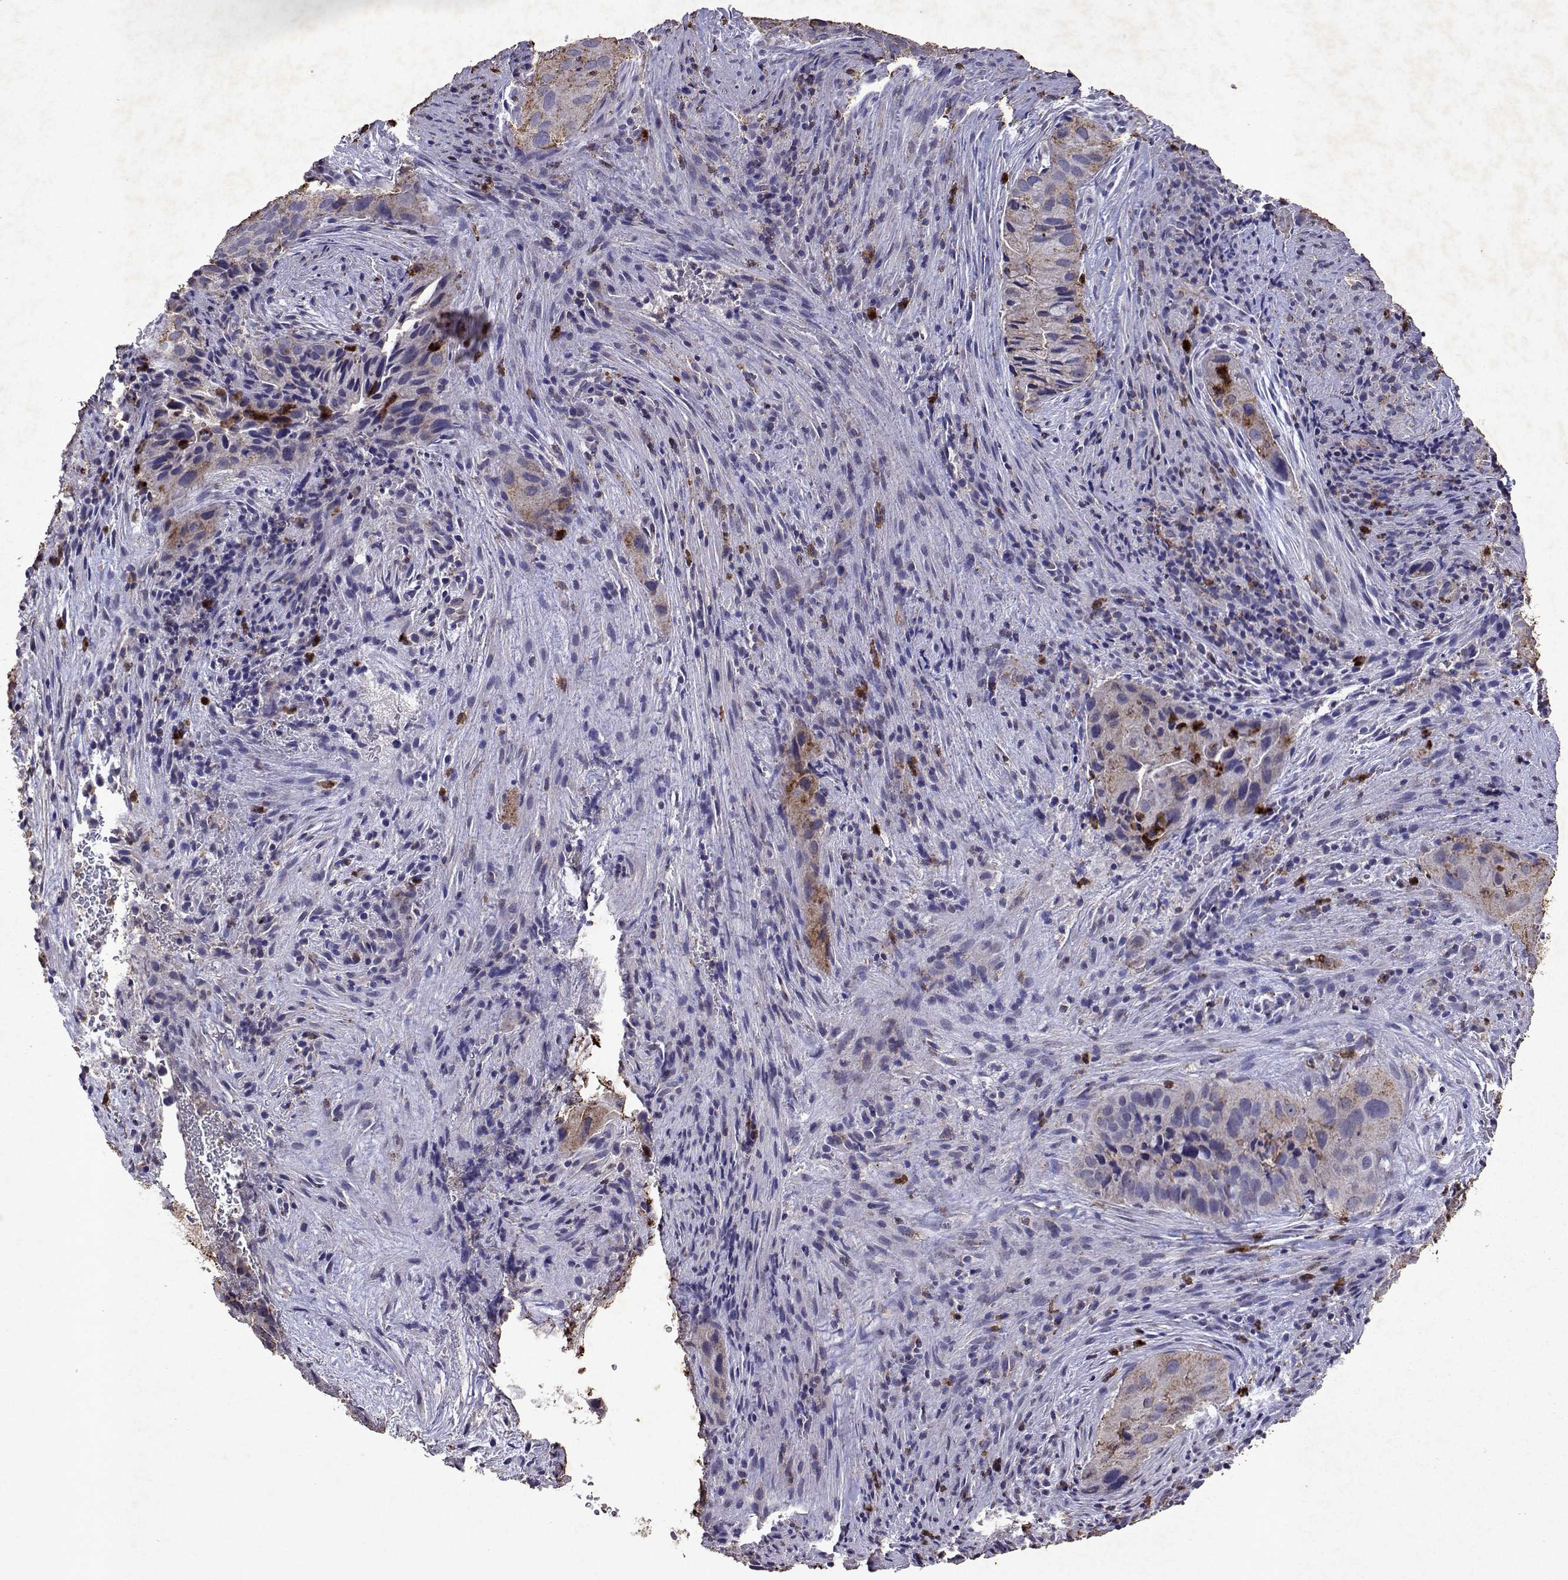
{"staining": {"intensity": "moderate", "quantity": "<25%", "location": "cytoplasmic/membranous"}, "tissue": "cervical cancer", "cell_type": "Tumor cells", "image_type": "cancer", "snomed": [{"axis": "morphology", "description": "Squamous cell carcinoma, NOS"}, {"axis": "topography", "description": "Cervix"}], "caption": "A high-resolution micrograph shows immunohistochemistry (IHC) staining of cervical cancer, which displays moderate cytoplasmic/membranous positivity in about <25% of tumor cells.", "gene": "DUSP28", "patient": {"sex": "female", "age": 38}}